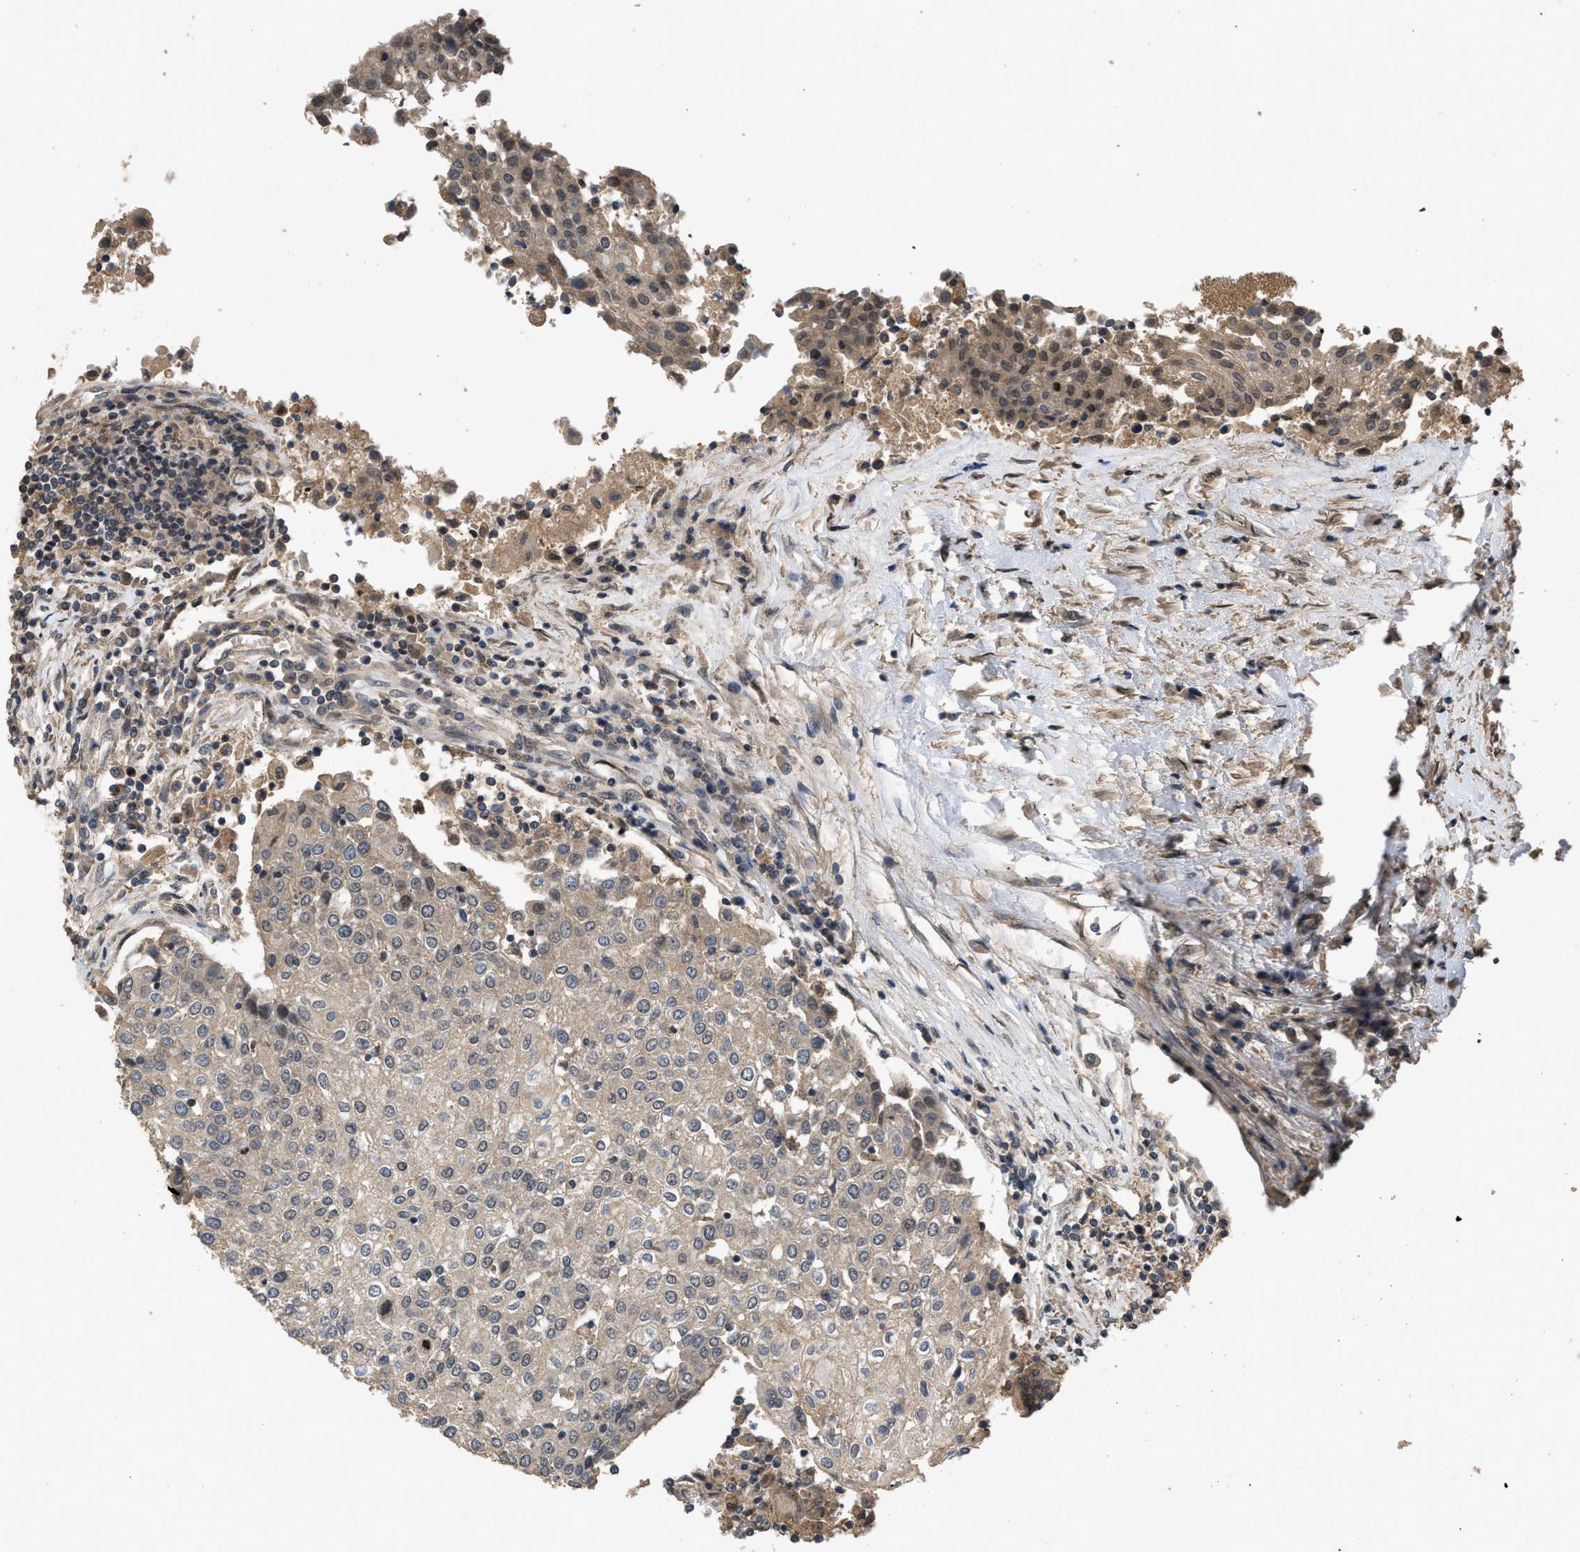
{"staining": {"intensity": "weak", "quantity": "25%-75%", "location": "cytoplasmic/membranous"}, "tissue": "urothelial cancer", "cell_type": "Tumor cells", "image_type": "cancer", "snomed": [{"axis": "morphology", "description": "Urothelial carcinoma, High grade"}, {"axis": "topography", "description": "Urinary bladder"}], "caption": "The photomicrograph exhibits a brown stain indicating the presence of a protein in the cytoplasmic/membranous of tumor cells in urothelial carcinoma (high-grade).", "gene": "UTRN", "patient": {"sex": "female", "age": 85}}